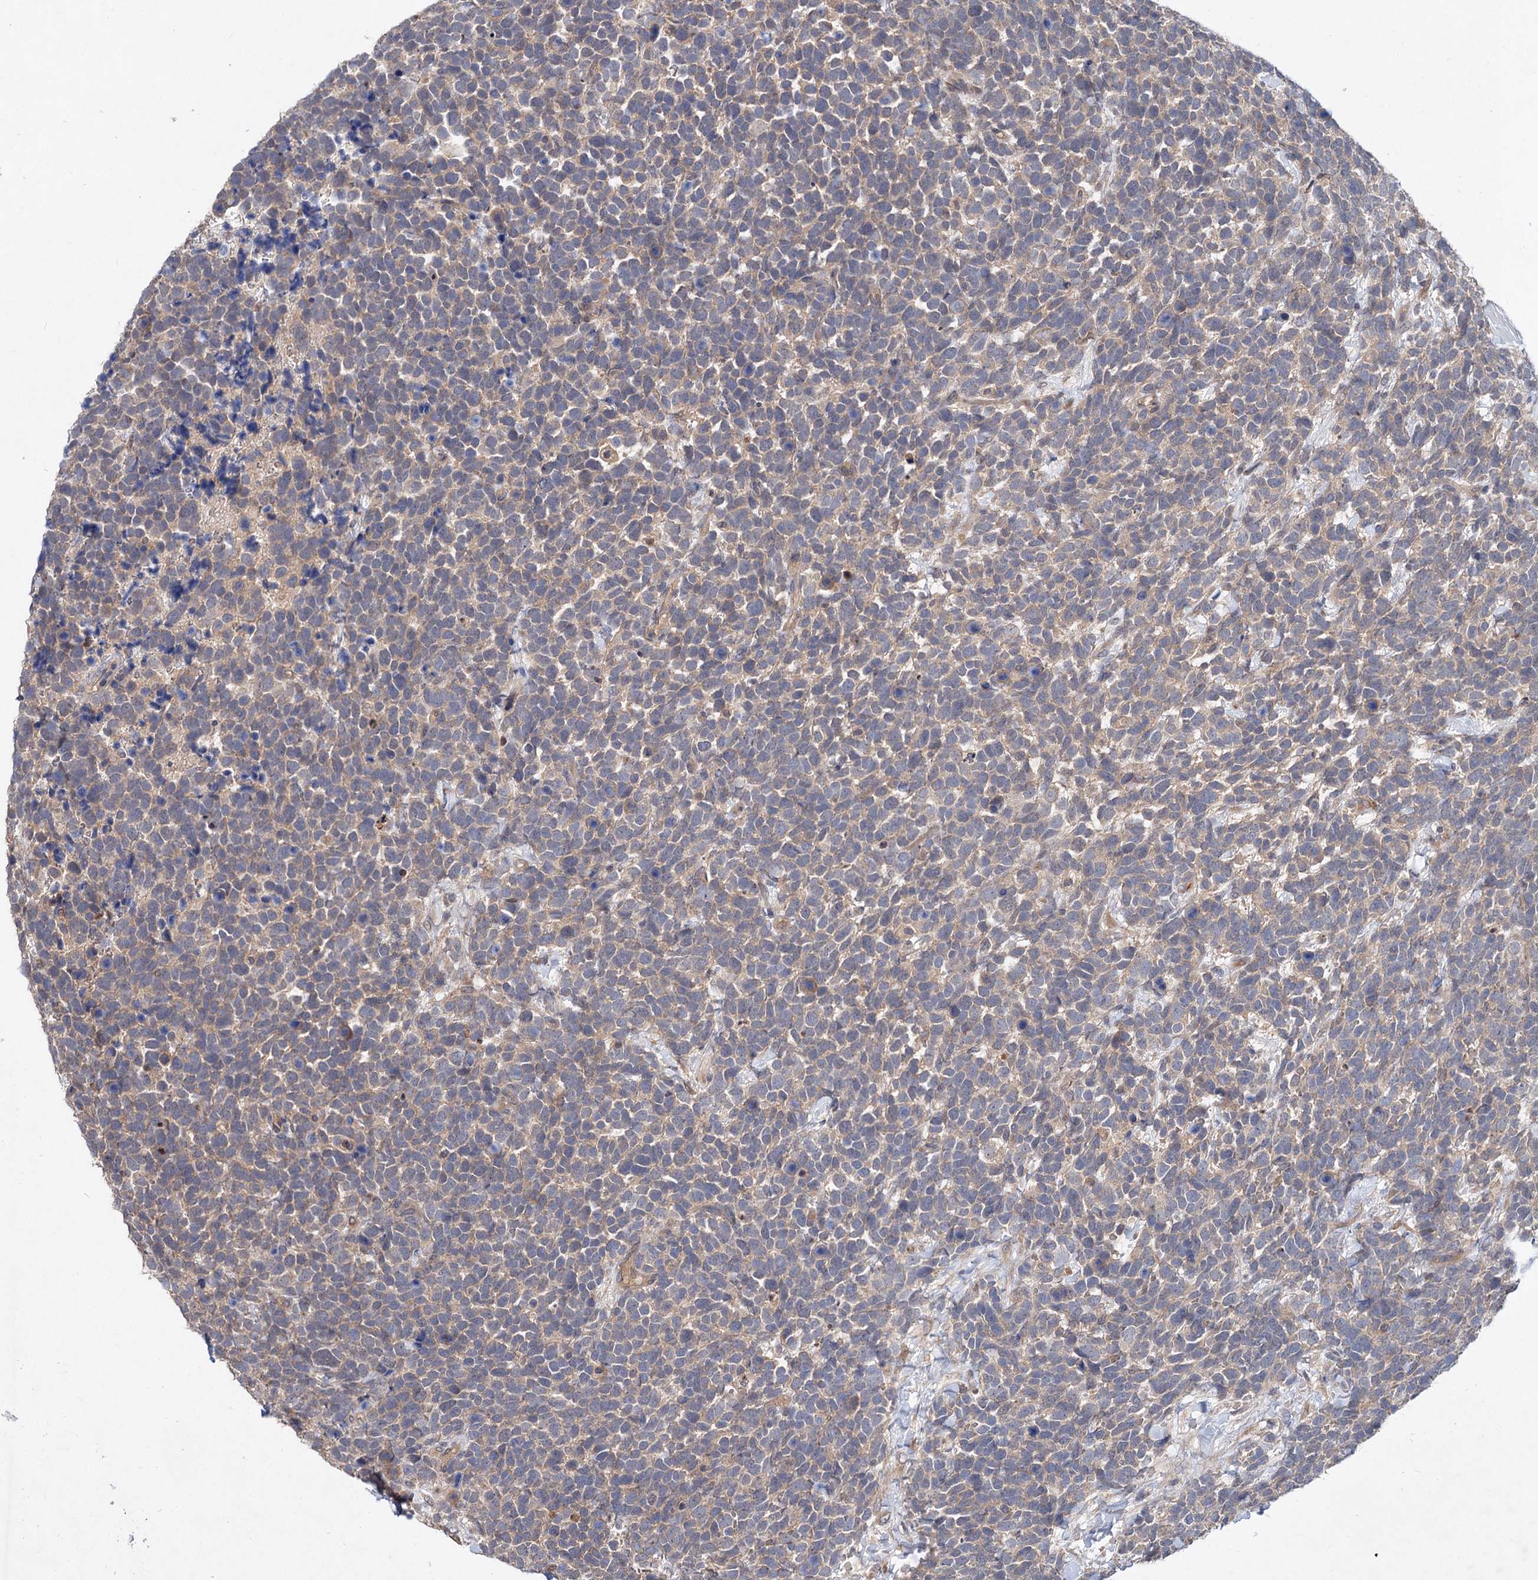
{"staining": {"intensity": "weak", "quantity": ">75%", "location": "cytoplasmic/membranous"}, "tissue": "urothelial cancer", "cell_type": "Tumor cells", "image_type": "cancer", "snomed": [{"axis": "morphology", "description": "Urothelial carcinoma, High grade"}, {"axis": "topography", "description": "Urinary bladder"}], "caption": "This is a micrograph of immunohistochemistry staining of urothelial cancer, which shows weak expression in the cytoplasmic/membranous of tumor cells.", "gene": "NUDCD2", "patient": {"sex": "female", "age": 82}}